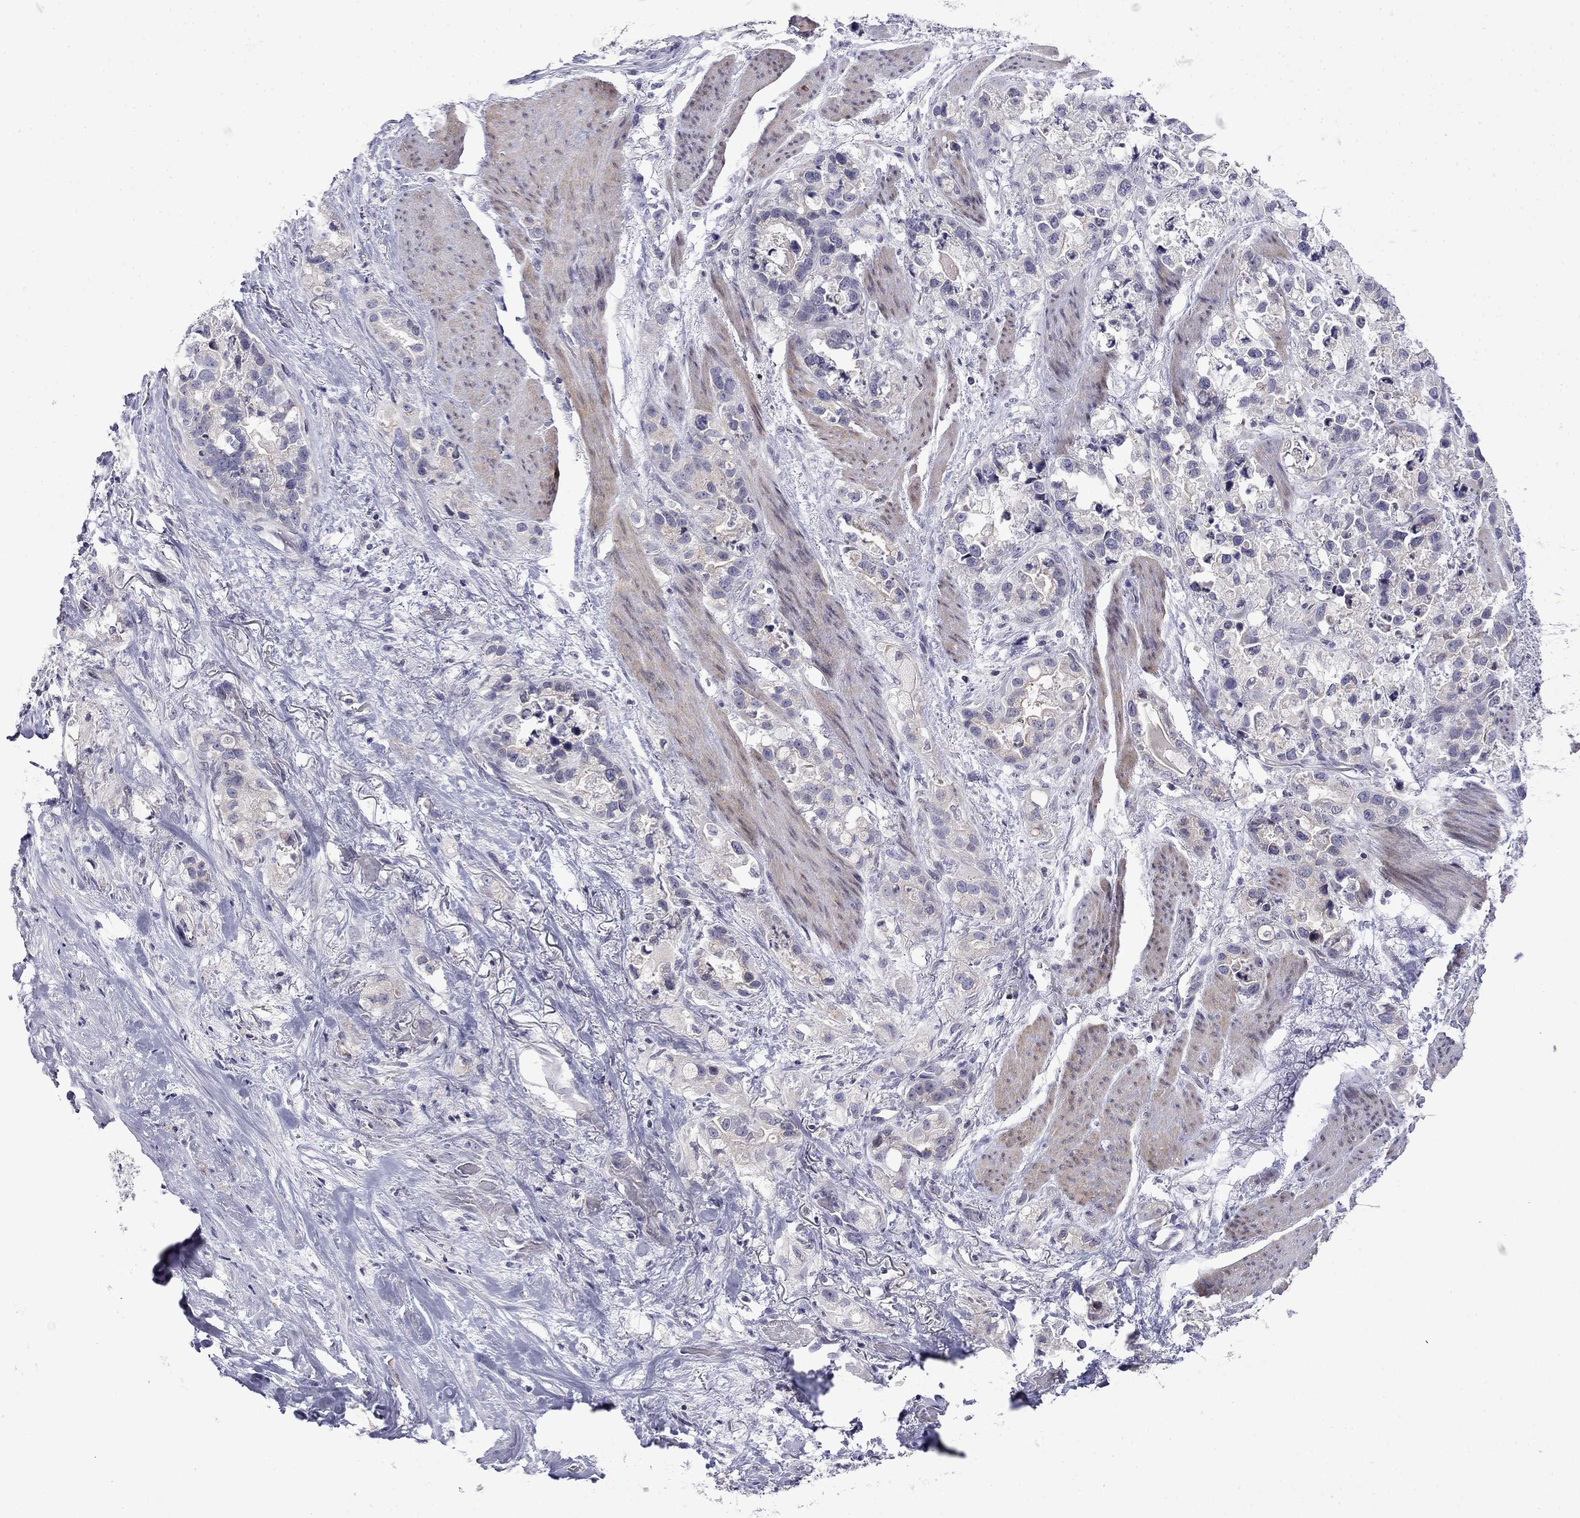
{"staining": {"intensity": "negative", "quantity": "none", "location": "none"}, "tissue": "stomach cancer", "cell_type": "Tumor cells", "image_type": "cancer", "snomed": [{"axis": "morphology", "description": "Adenocarcinoma, NOS"}, {"axis": "topography", "description": "Stomach"}], "caption": "Immunohistochemistry (IHC) micrograph of human stomach cancer stained for a protein (brown), which displays no expression in tumor cells.", "gene": "PRR18", "patient": {"sex": "male", "age": 59}}